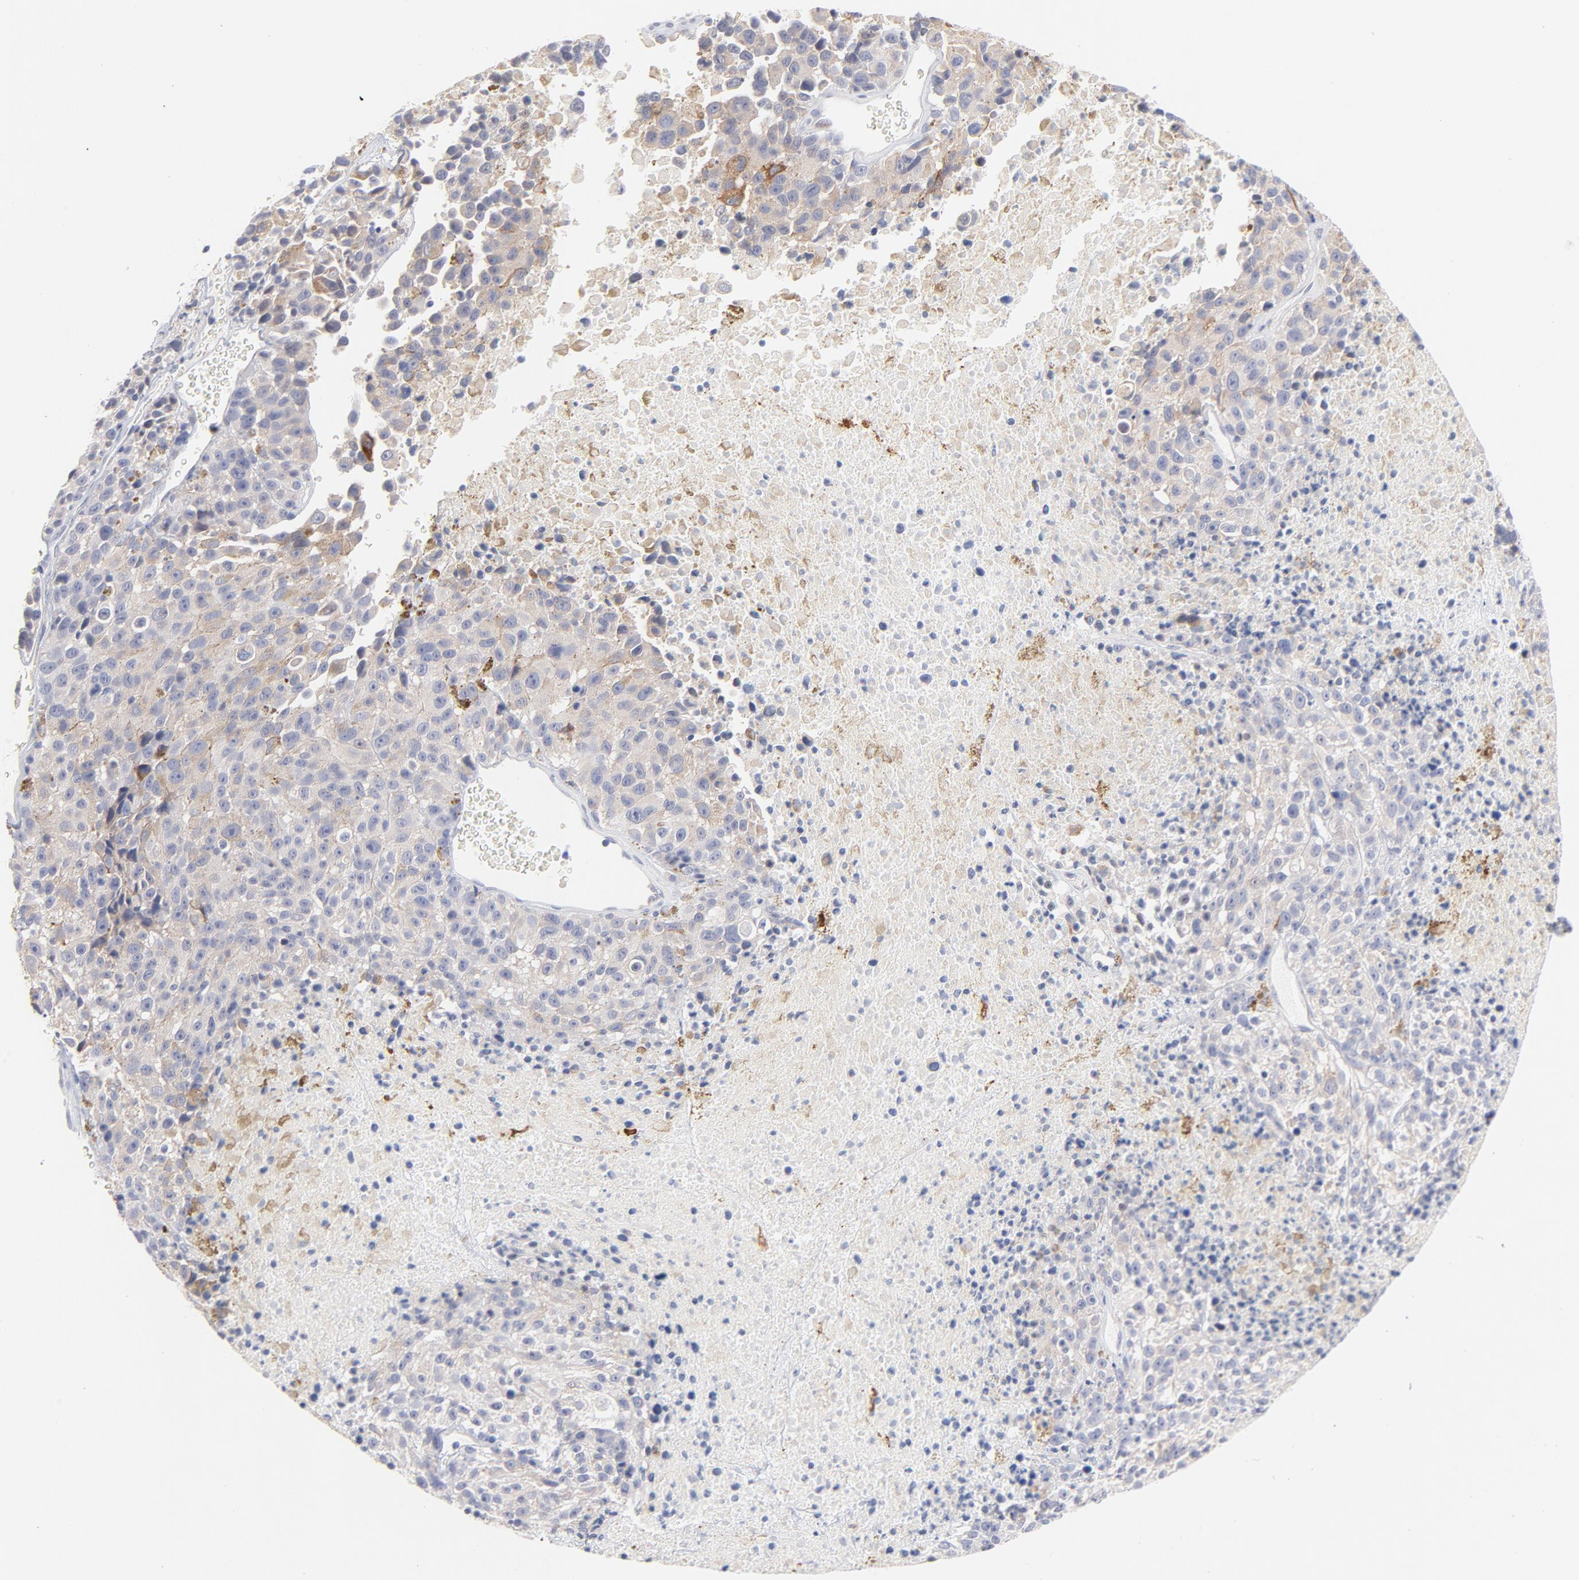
{"staining": {"intensity": "weak", "quantity": ">75%", "location": "cytoplasmic/membranous"}, "tissue": "melanoma", "cell_type": "Tumor cells", "image_type": "cancer", "snomed": [{"axis": "morphology", "description": "Malignant melanoma, Metastatic site"}, {"axis": "topography", "description": "Cerebral cortex"}], "caption": "Melanoma tissue displays weak cytoplasmic/membranous positivity in approximately >75% of tumor cells The protein is shown in brown color, while the nuclei are stained blue.", "gene": "MID1", "patient": {"sex": "female", "age": 52}}